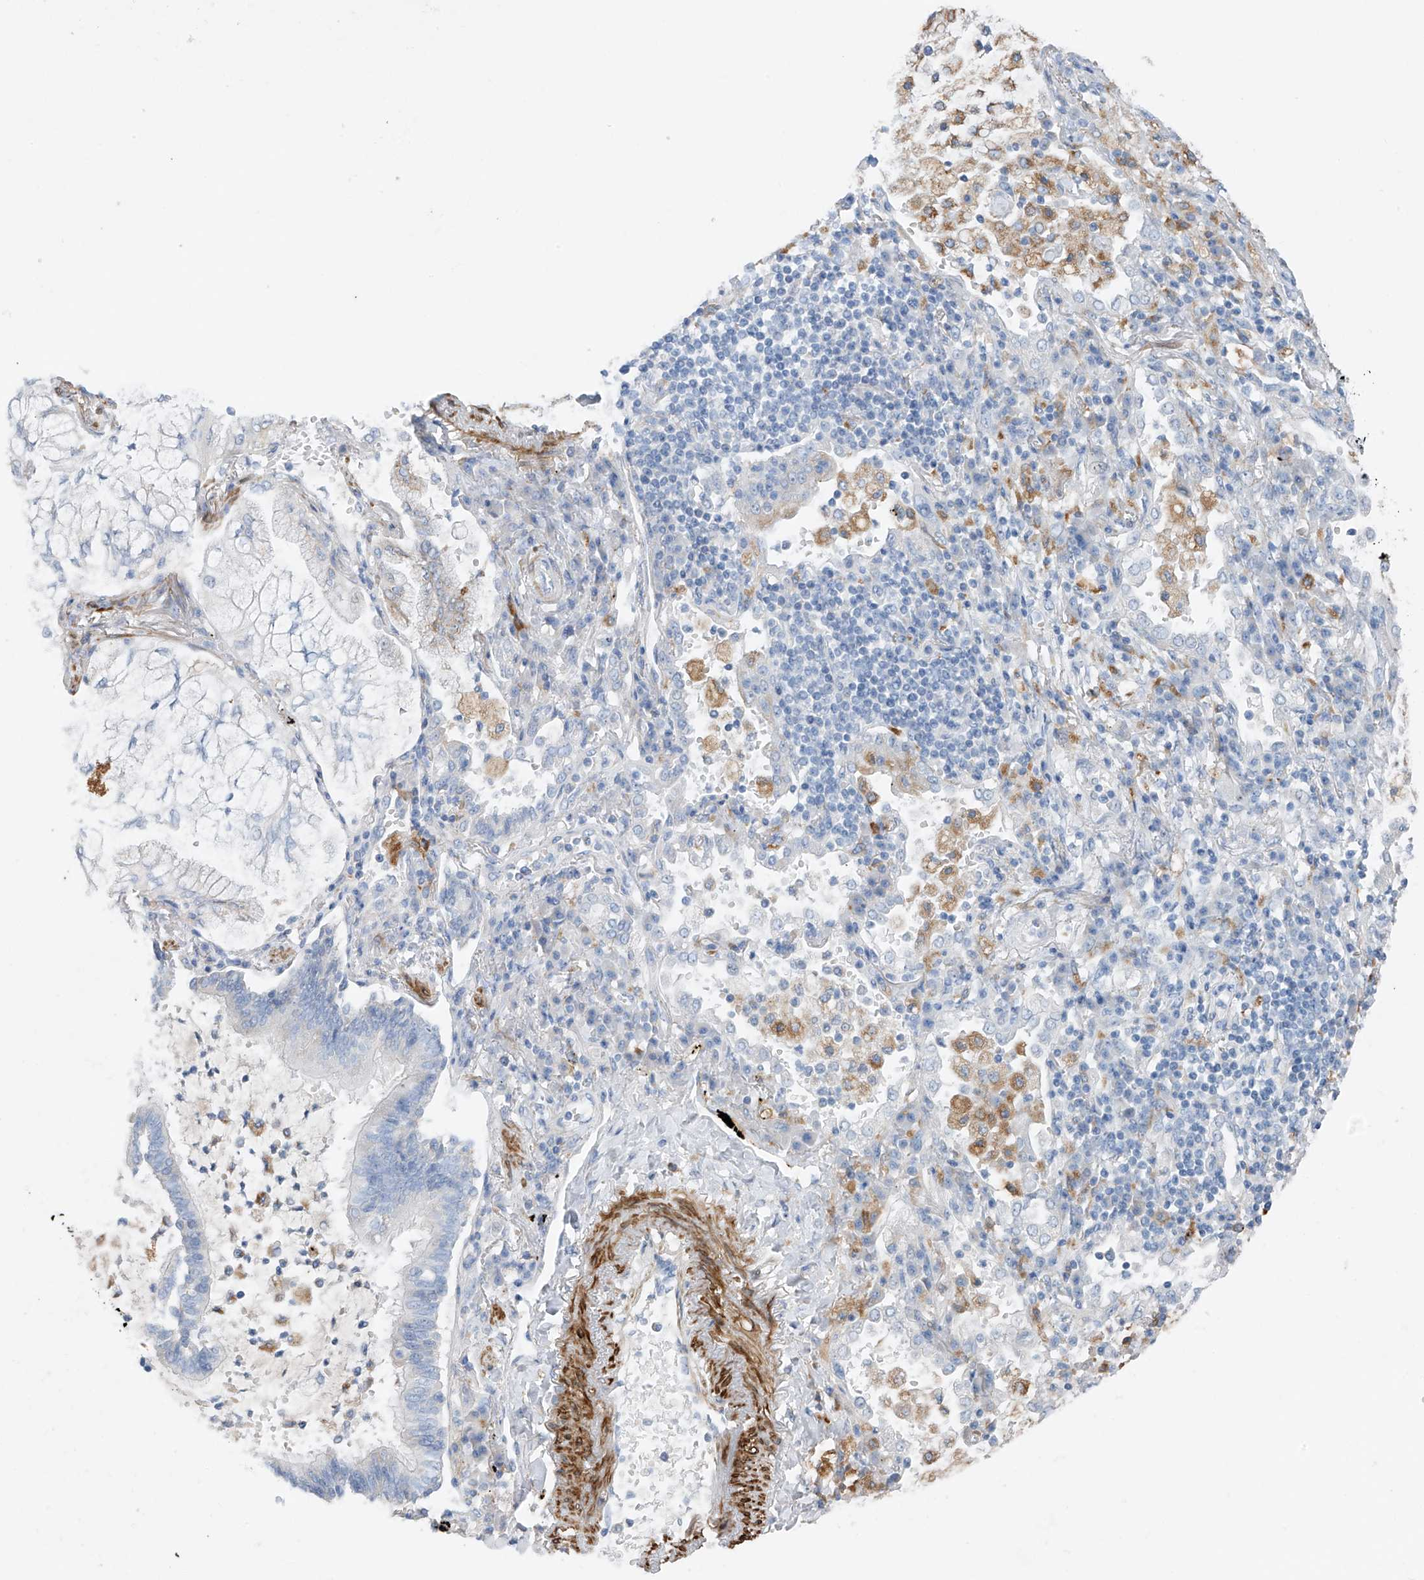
{"staining": {"intensity": "negative", "quantity": "none", "location": "none"}, "tissue": "lung cancer", "cell_type": "Tumor cells", "image_type": "cancer", "snomed": [{"axis": "morphology", "description": "Adenocarcinoma, NOS"}, {"axis": "topography", "description": "Lung"}], "caption": "An IHC histopathology image of lung adenocarcinoma is shown. There is no staining in tumor cells of lung adenocarcinoma.", "gene": "GLMP", "patient": {"sex": "female", "age": 70}}